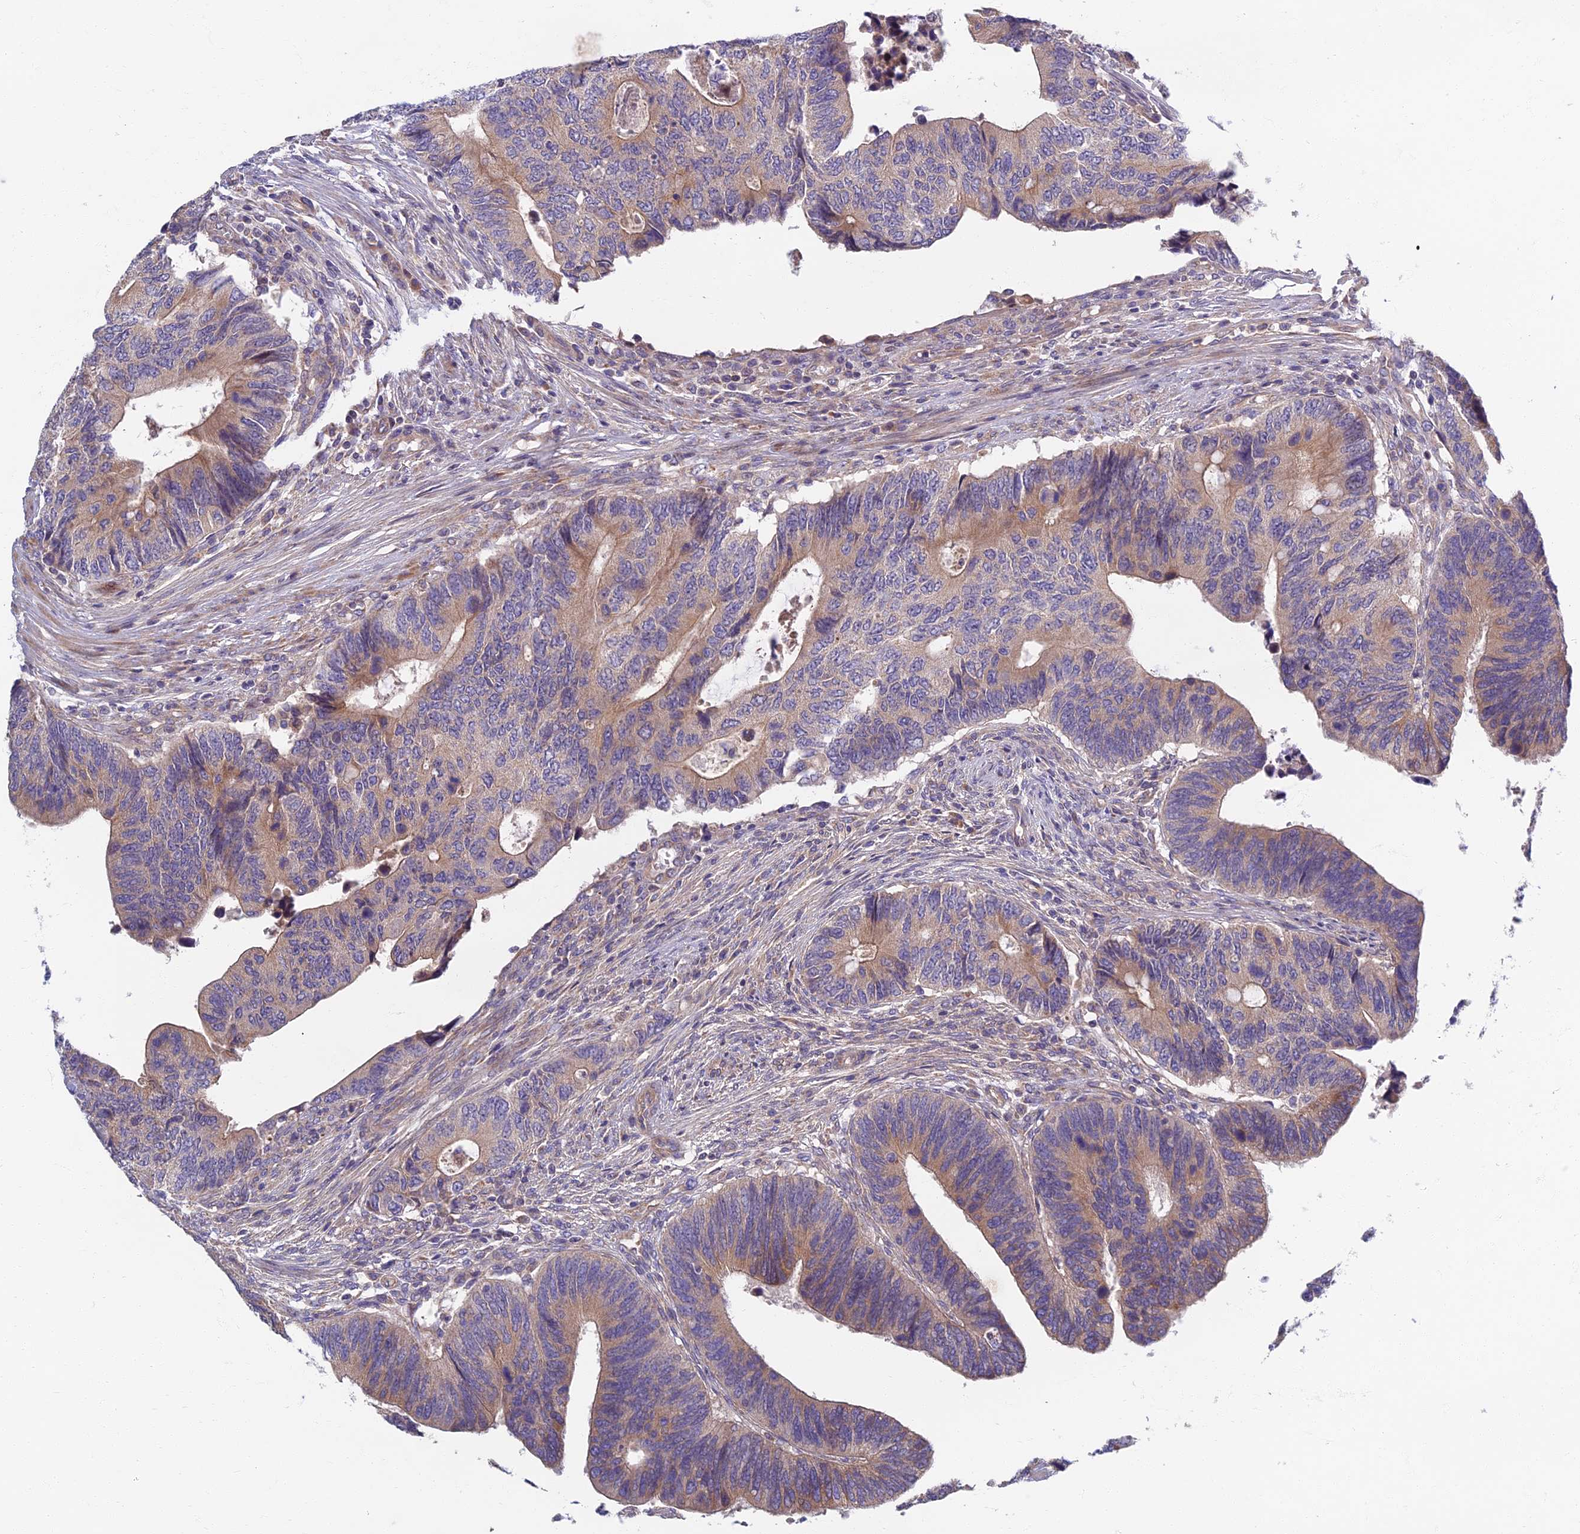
{"staining": {"intensity": "weak", "quantity": "25%-75%", "location": "cytoplasmic/membranous"}, "tissue": "colorectal cancer", "cell_type": "Tumor cells", "image_type": "cancer", "snomed": [{"axis": "morphology", "description": "Adenocarcinoma, NOS"}, {"axis": "topography", "description": "Colon"}], "caption": "Tumor cells show low levels of weak cytoplasmic/membranous expression in approximately 25%-75% of cells in human colorectal cancer. The staining was performed using DAB, with brown indicating positive protein expression. Nuclei are stained blue with hematoxylin.", "gene": "SOGA1", "patient": {"sex": "male", "age": 87}}